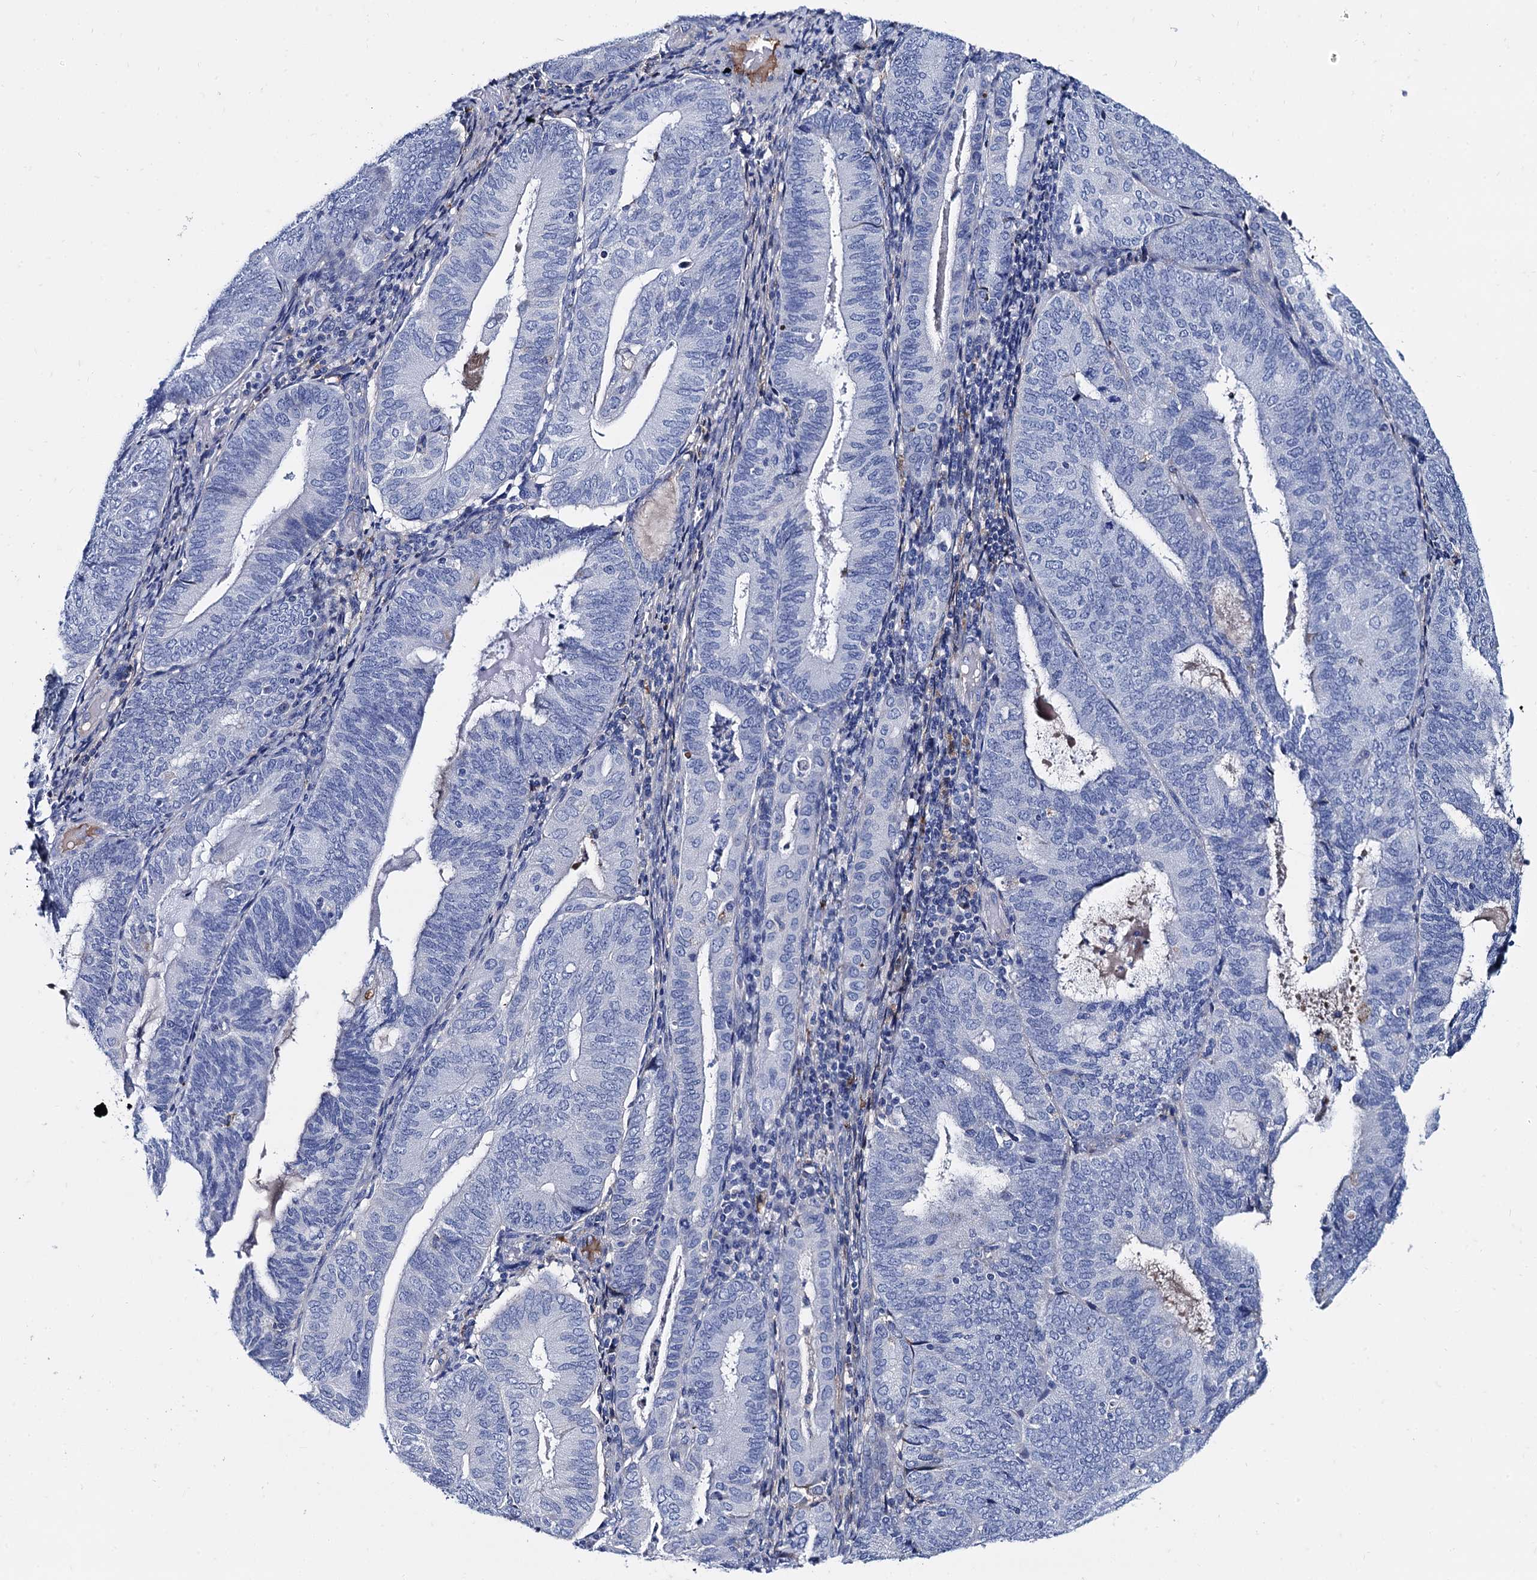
{"staining": {"intensity": "negative", "quantity": "none", "location": "none"}, "tissue": "endometrial cancer", "cell_type": "Tumor cells", "image_type": "cancer", "snomed": [{"axis": "morphology", "description": "Adenocarcinoma, NOS"}, {"axis": "topography", "description": "Endometrium"}], "caption": "Immunohistochemical staining of human endometrial cancer (adenocarcinoma) demonstrates no significant positivity in tumor cells. (Stains: DAB immunohistochemistry (IHC) with hematoxylin counter stain, Microscopy: brightfield microscopy at high magnification).", "gene": "APOD", "patient": {"sex": "female", "age": 81}}